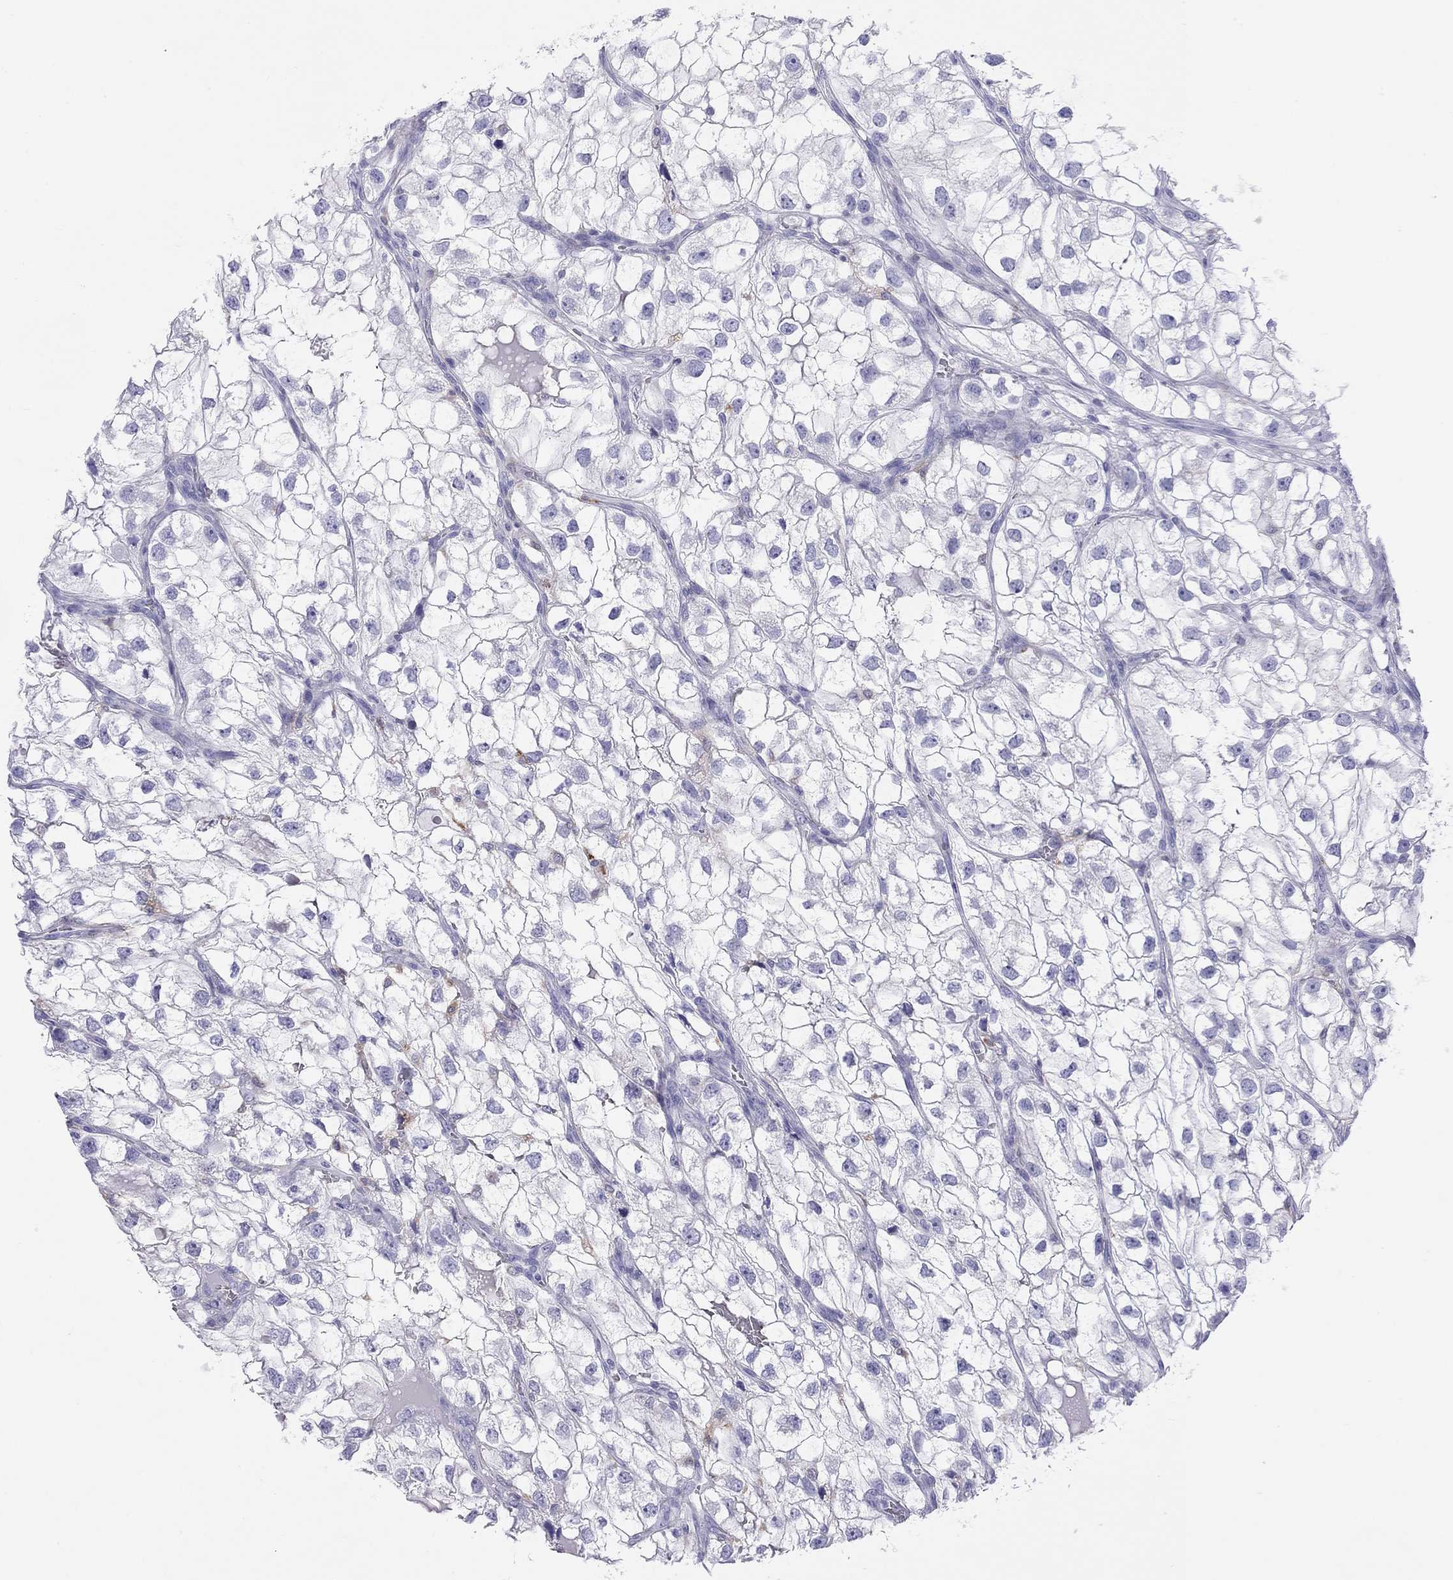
{"staining": {"intensity": "negative", "quantity": "none", "location": "none"}, "tissue": "renal cancer", "cell_type": "Tumor cells", "image_type": "cancer", "snomed": [{"axis": "morphology", "description": "Adenocarcinoma, NOS"}, {"axis": "topography", "description": "Kidney"}], "caption": "Immunohistochemical staining of renal cancer (adenocarcinoma) exhibits no significant staining in tumor cells. Brightfield microscopy of immunohistochemistry stained with DAB (3,3'-diaminobenzidine) (brown) and hematoxylin (blue), captured at high magnification.", "gene": "HLA-DQB2", "patient": {"sex": "male", "age": 59}}